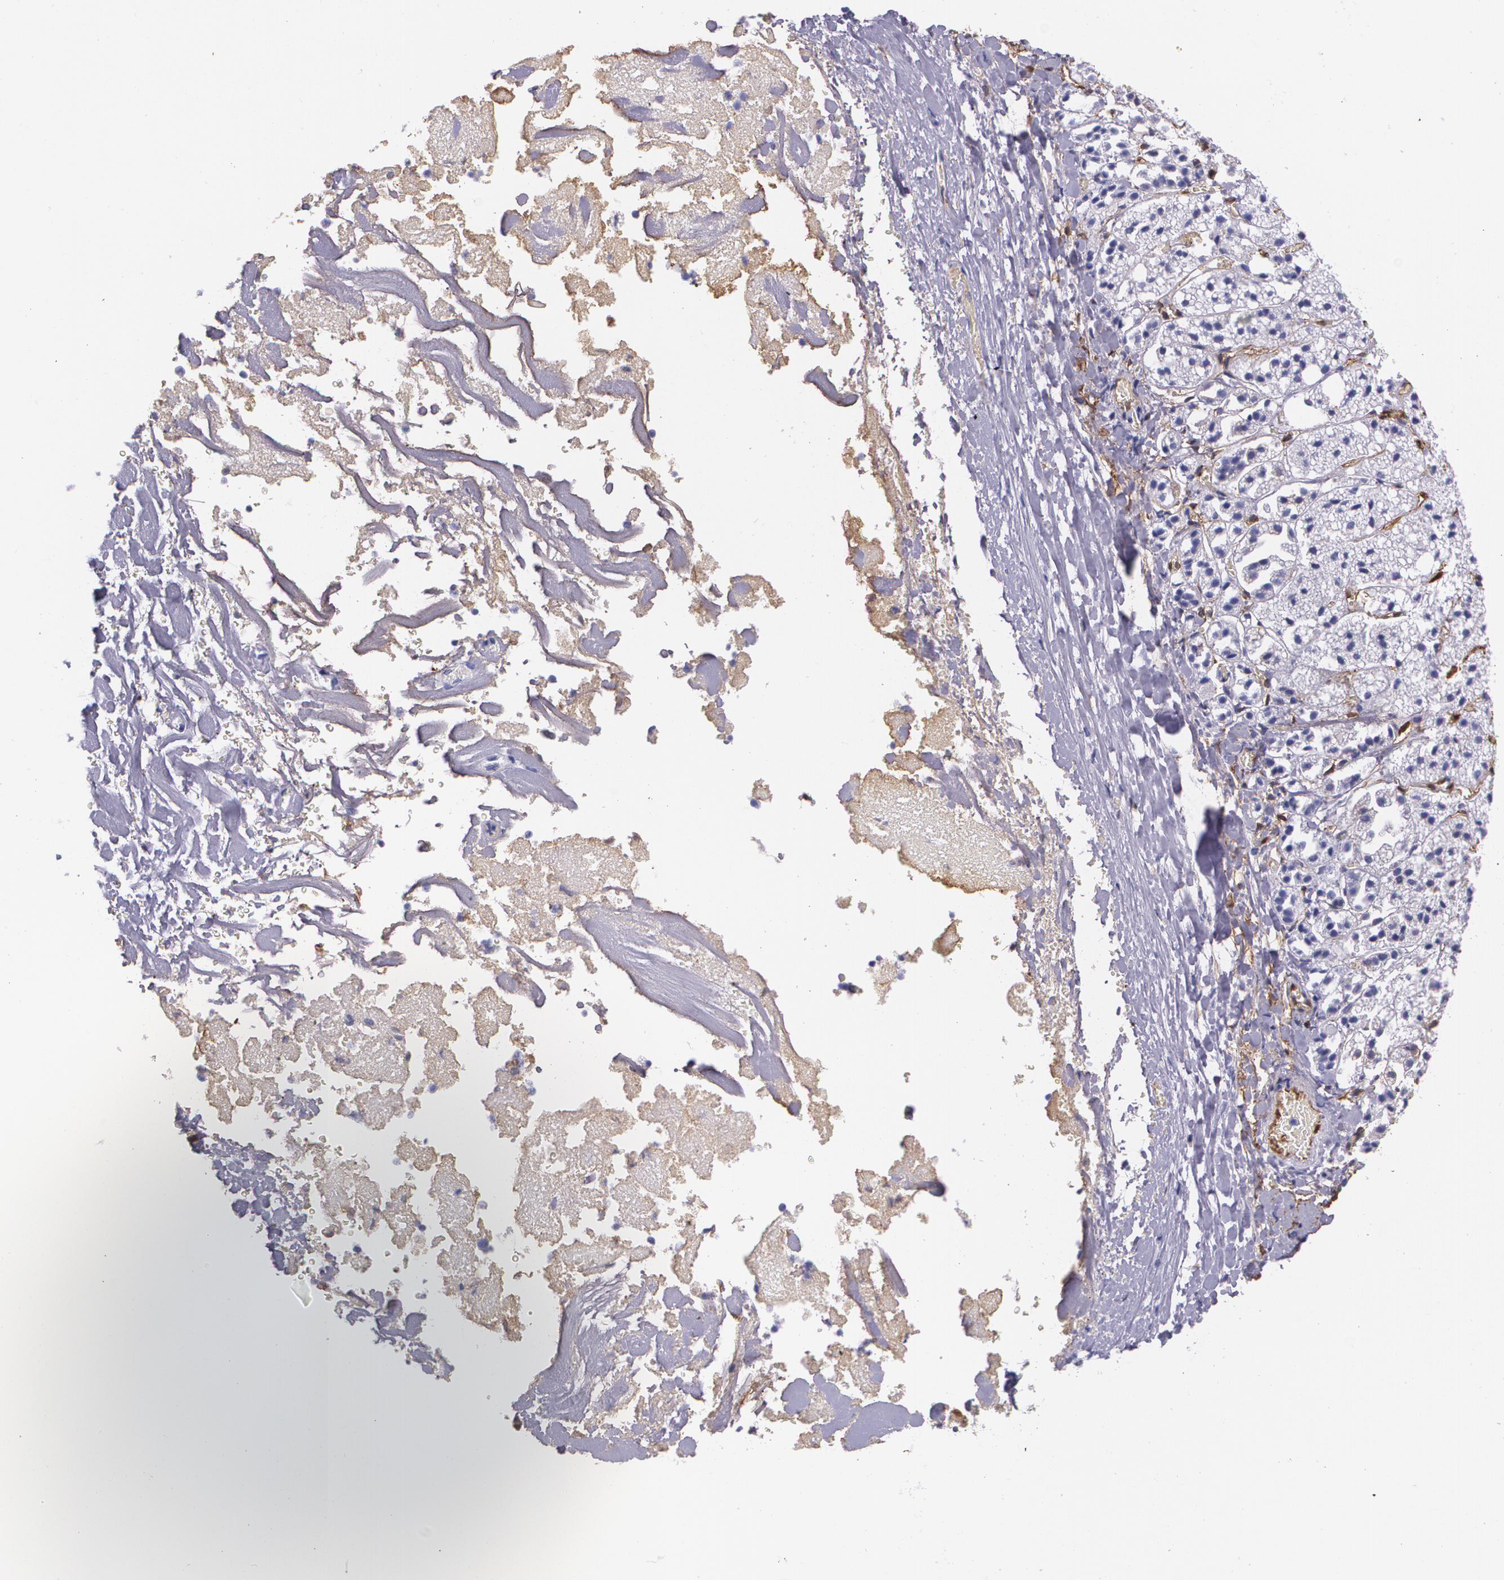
{"staining": {"intensity": "negative", "quantity": "none", "location": "none"}, "tissue": "adrenal gland", "cell_type": "Glandular cells", "image_type": "normal", "snomed": [{"axis": "morphology", "description": "Normal tissue, NOS"}, {"axis": "topography", "description": "Adrenal gland"}], "caption": "Immunohistochemical staining of normal adrenal gland displays no significant positivity in glandular cells.", "gene": "MMP2", "patient": {"sex": "female", "age": 44}}